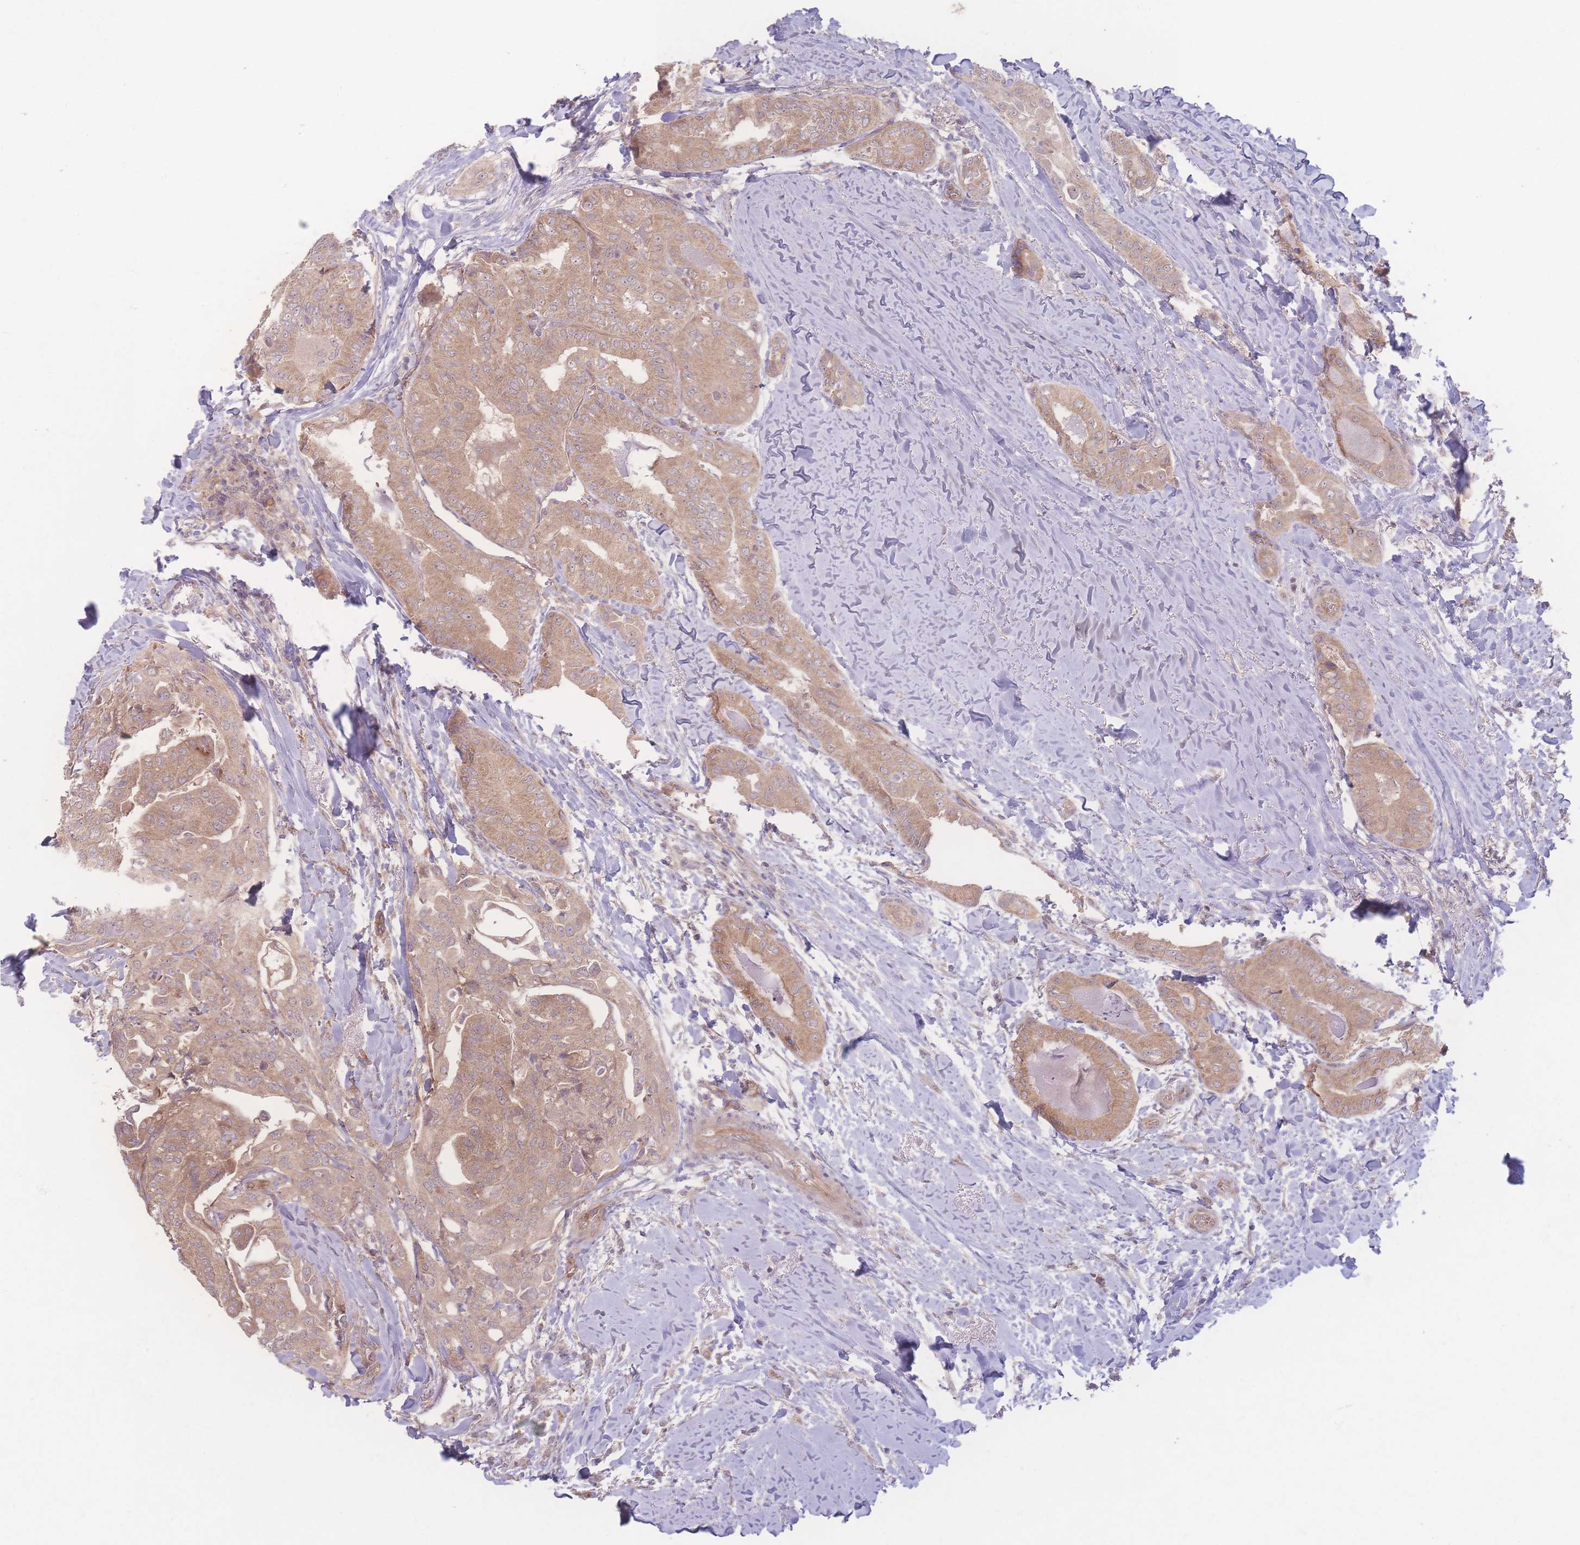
{"staining": {"intensity": "moderate", "quantity": ">75%", "location": "cytoplasmic/membranous"}, "tissue": "thyroid cancer", "cell_type": "Tumor cells", "image_type": "cancer", "snomed": [{"axis": "morphology", "description": "Papillary adenocarcinoma, NOS"}, {"axis": "topography", "description": "Thyroid gland"}], "caption": "Brown immunohistochemical staining in thyroid papillary adenocarcinoma reveals moderate cytoplasmic/membranous staining in approximately >75% of tumor cells. (Stains: DAB (3,3'-diaminobenzidine) in brown, nuclei in blue, Microscopy: brightfield microscopy at high magnification).", "gene": "INSR", "patient": {"sex": "female", "age": 68}}